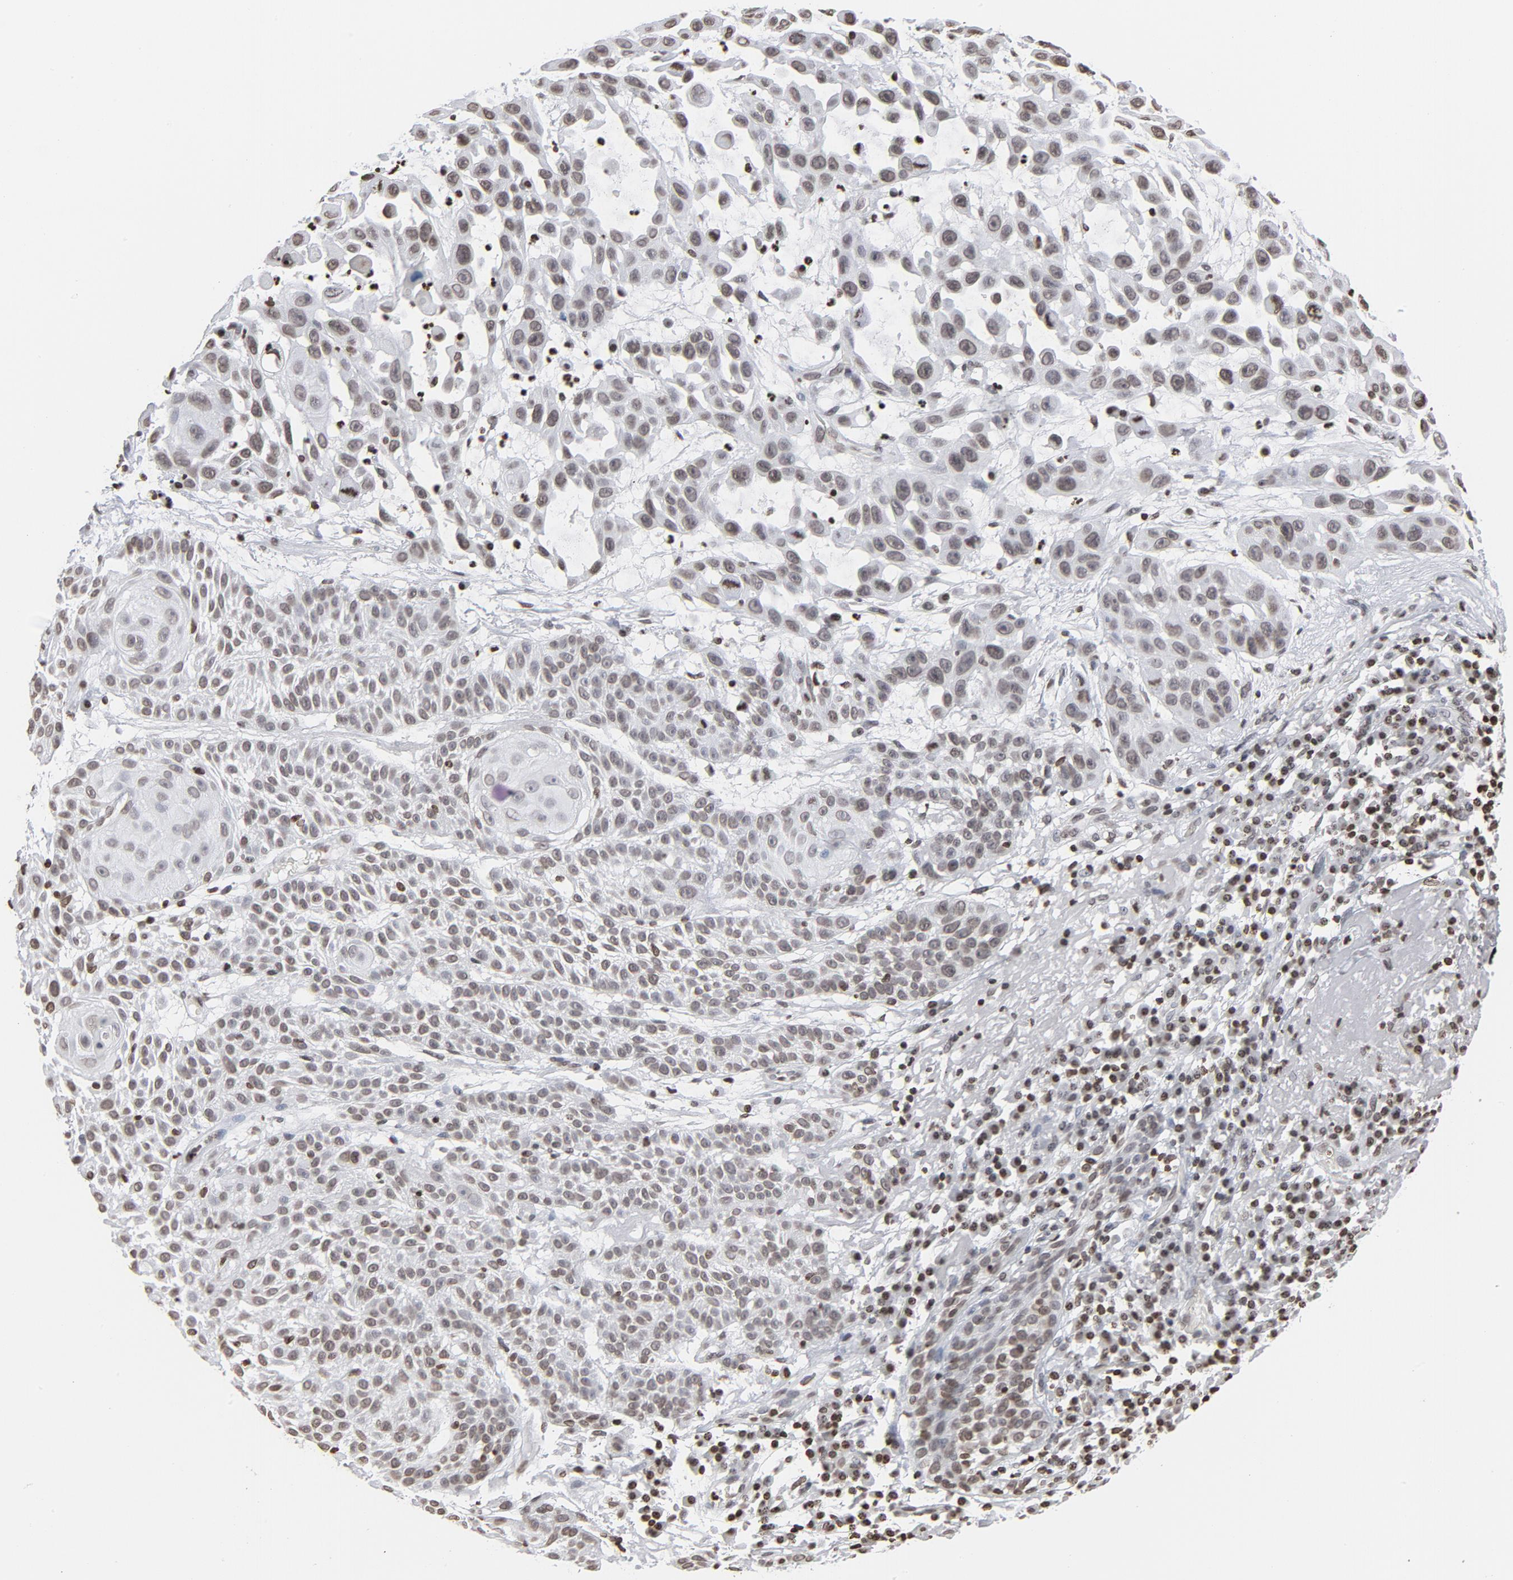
{"staining": {"intensity": "weak", "quantity": ">75%", "location": "nuclear"}, "tissue": "skin cancer", "cell_type": "Tumor cells", "image_type": "cancer", "snomed": [{"axis": "morphology", "description": "Squamous cell carcinoma, NOS"}, {"axis": "topography", "description": "Skin"}], "caption": "Immunohistochemical staining of human skin cancer exhibits weak nuclear protein positivity in approximately >75% of tumor cells. (IHC, brightfield microscopy, high magnification).", "gene": "H2AC12", "patient": {"sex": "male", "age": 81}}